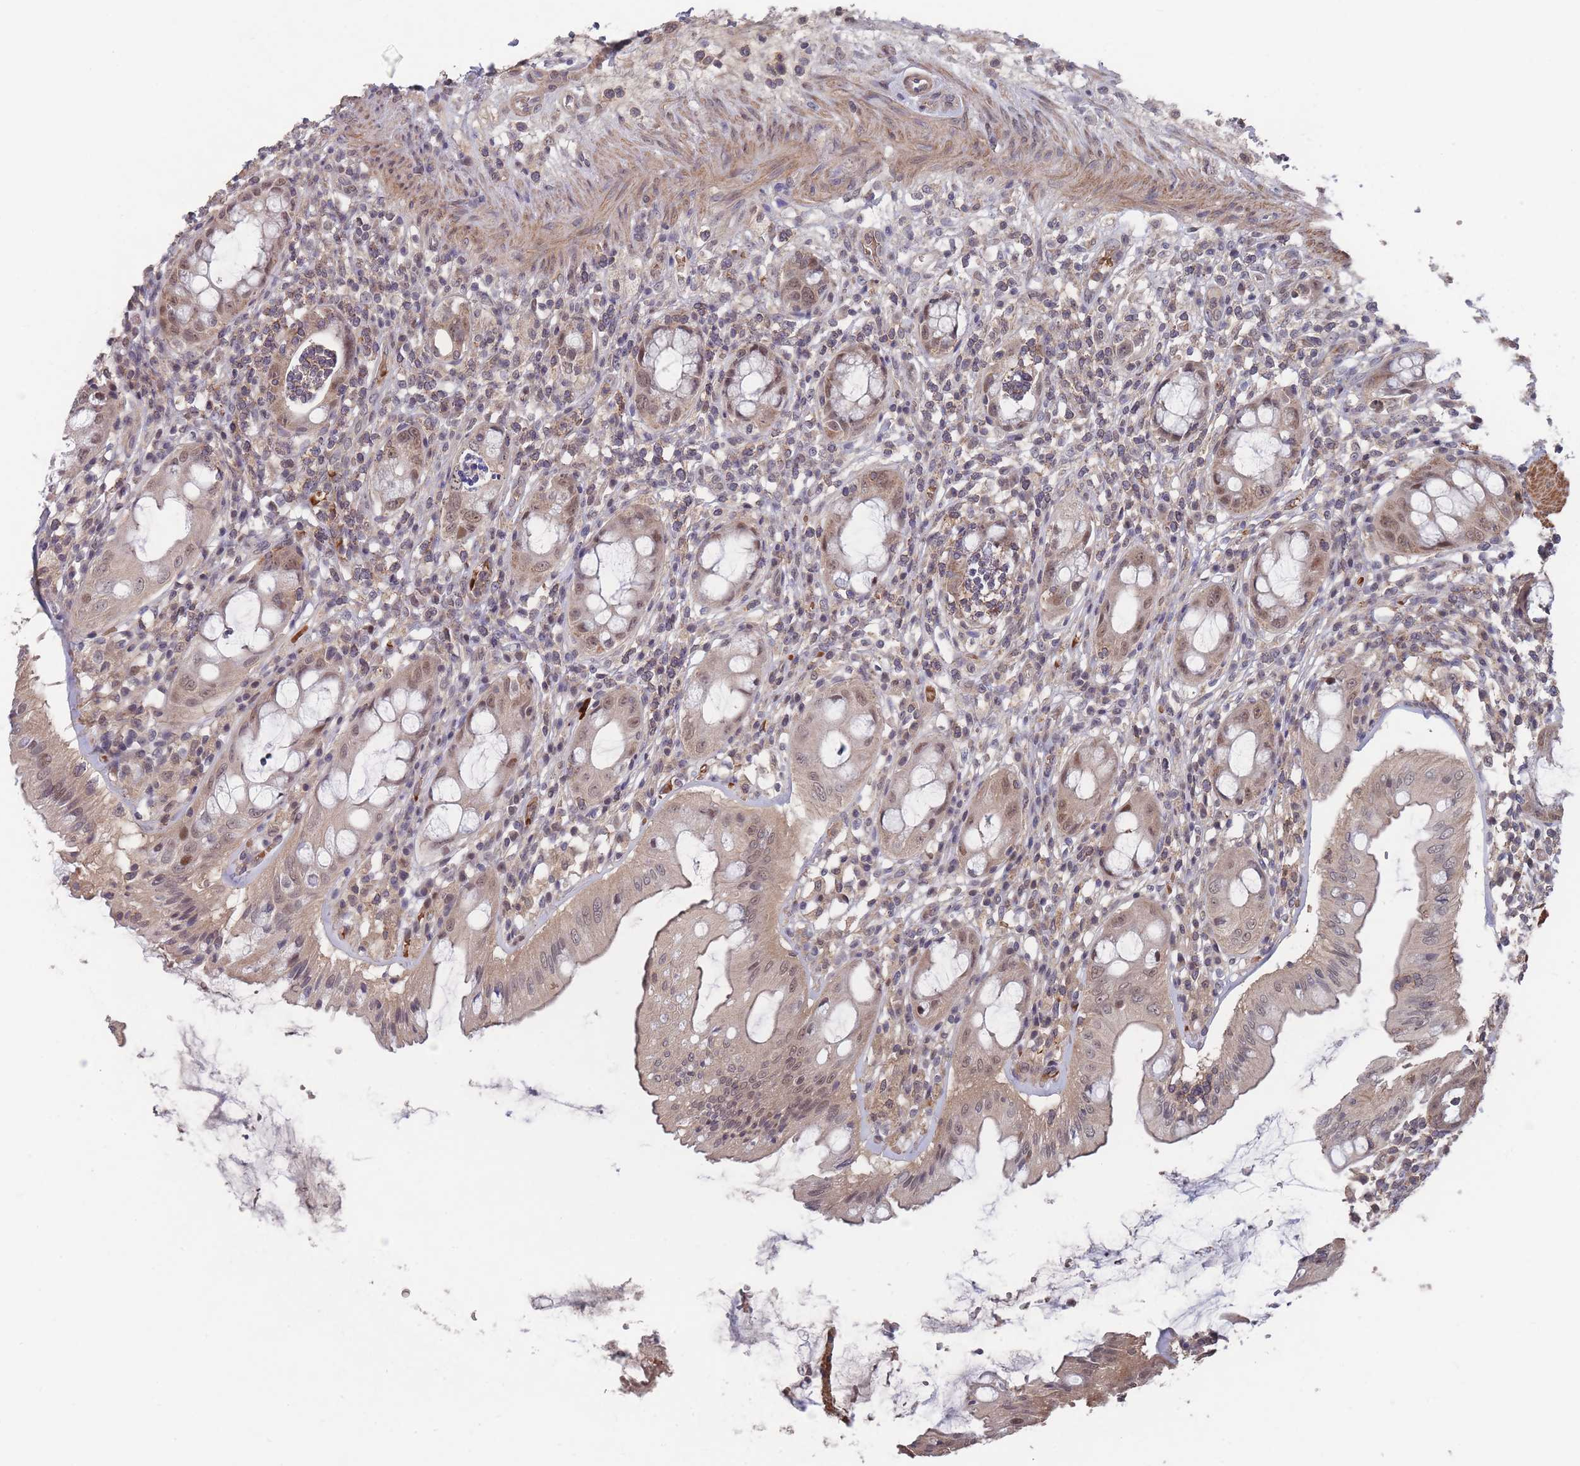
{"staining": {"intensity": "moderate", "quantity": "25%-75%", "location": "cytoplasmic/membranous,nuclear"}, "tissue": "rectum", "cell_type": "Glandular cells", "image_type": "normal", "snomed": [{"axis": "morphology", "description": "Normal tissue, NOS"}, {"axis": "topography", "description": "Rectum"}], "caption": "A brown stain labels moderate cytoplasmic/membranous,nuclear staining of a protein in glandular cells of unremarkable human rectum. The protein of interest is stained brown, and the nuclei are stained in blue (DAB (3,3'-diaminobenzidine) IHC with brightfield microscopy, high magnification).", "gene": "SF3B1", "patient": {"sex": "female", "age": 57}}